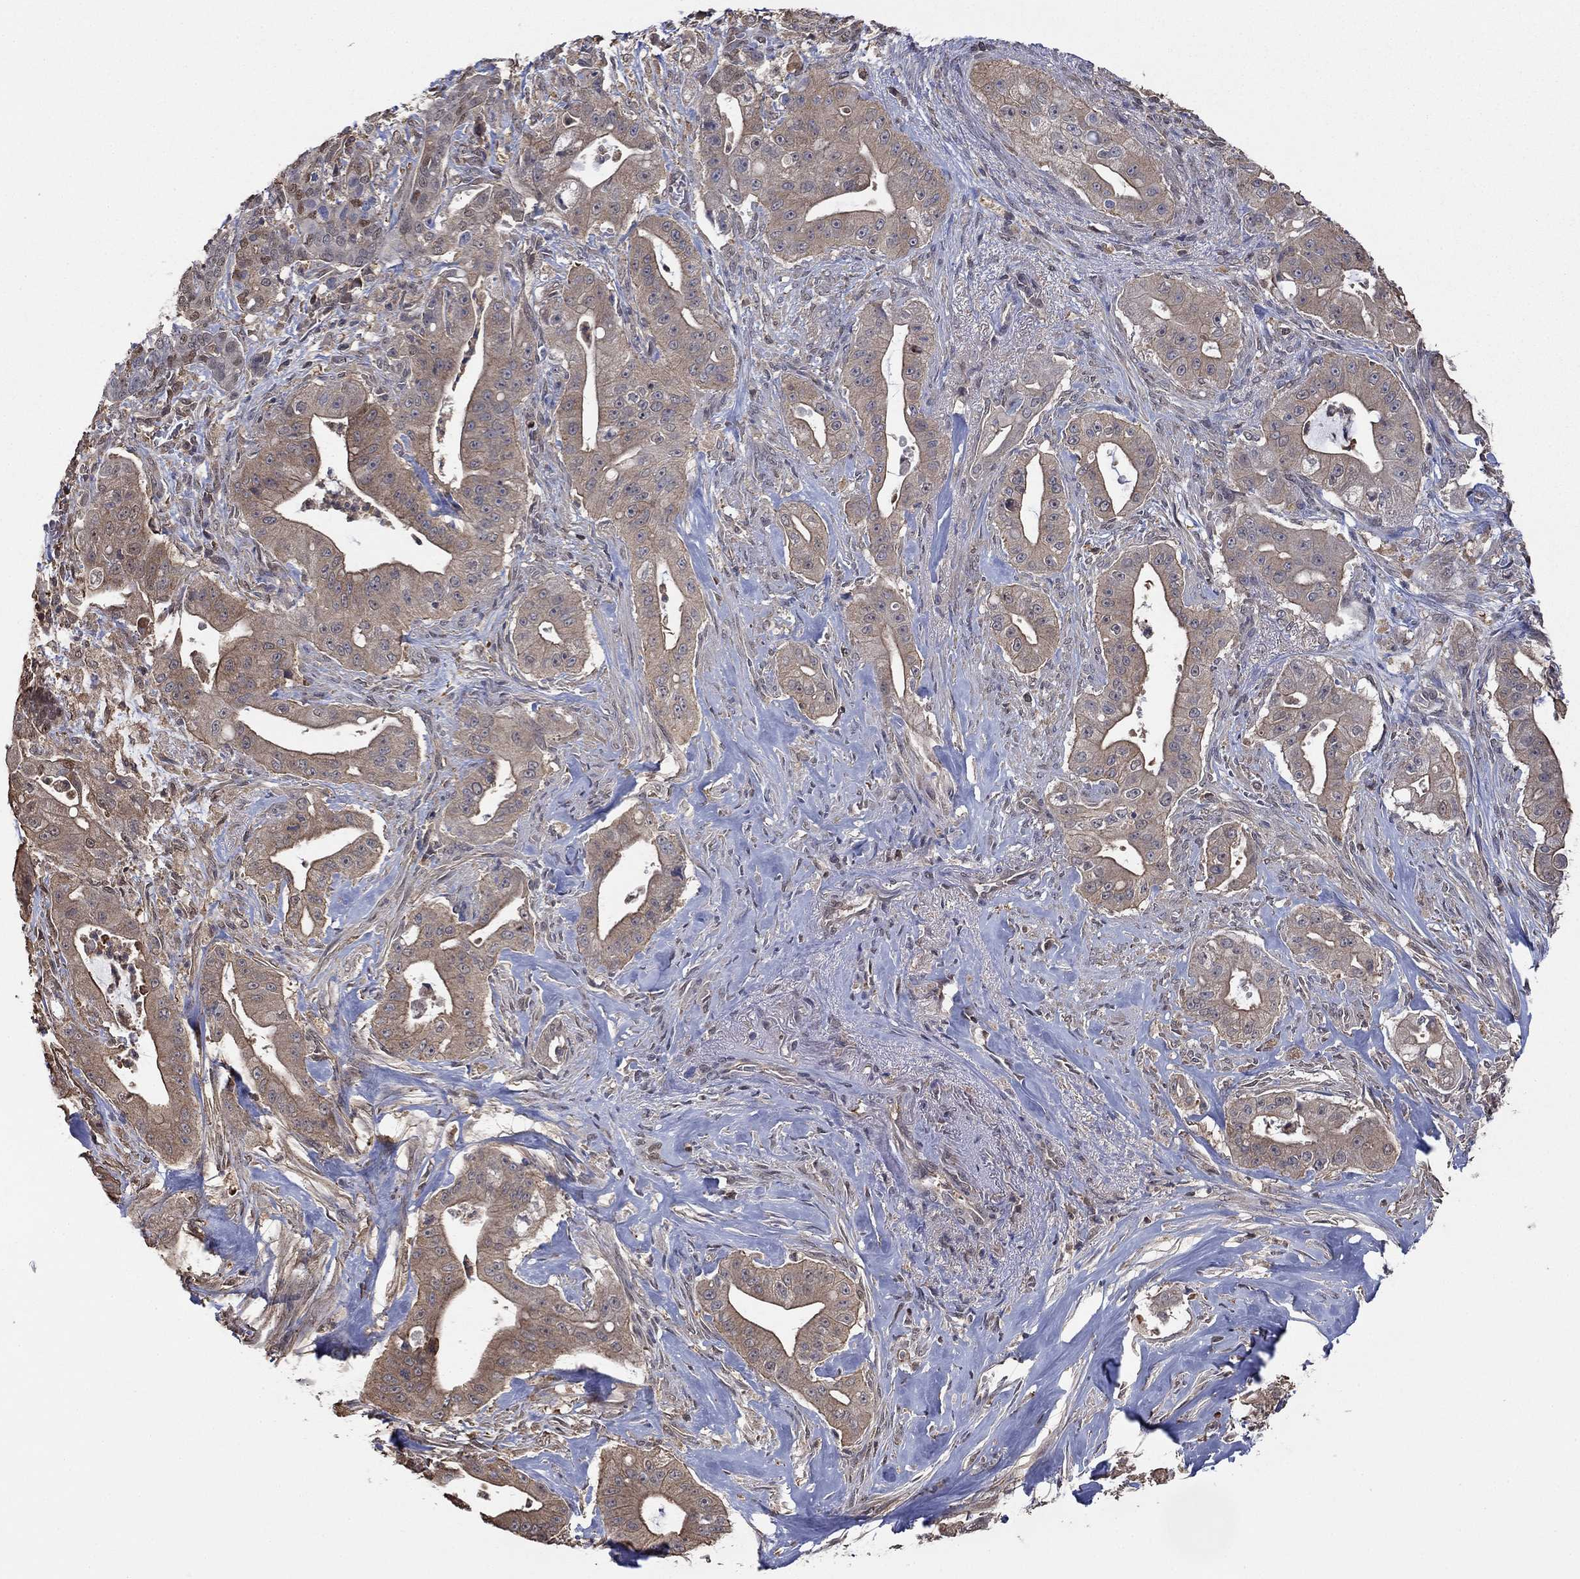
{"staining": {"intensity": "weak", "quantity": "25%-75%", "location": "cytoplasmic/membranous"}, "tissue": "pancreatic cancer", "cell_type": "Tumor cells", "image_type": "cancer", "snomed": [{"axis": "morphology", "description": "Normal tissue, NOS"}, {"axis": "morphology", "description": "Inflammation, NOS"}, {"axis": "morphology", "description": "Adenocarcinoma, NOS"}, {"axis": "topography", "description": "Pancreas"}], "caption": "Pancreatic cancer stained with DAB (3,3'-diaminobenzidine) immunohistochemistry (IHC) displays low levels of weak cytoplasmic/membranous expression in about 25%-75% of tumor cells.", "gene": "RNF114", "patient": {"sex": "male", "age": 57}}